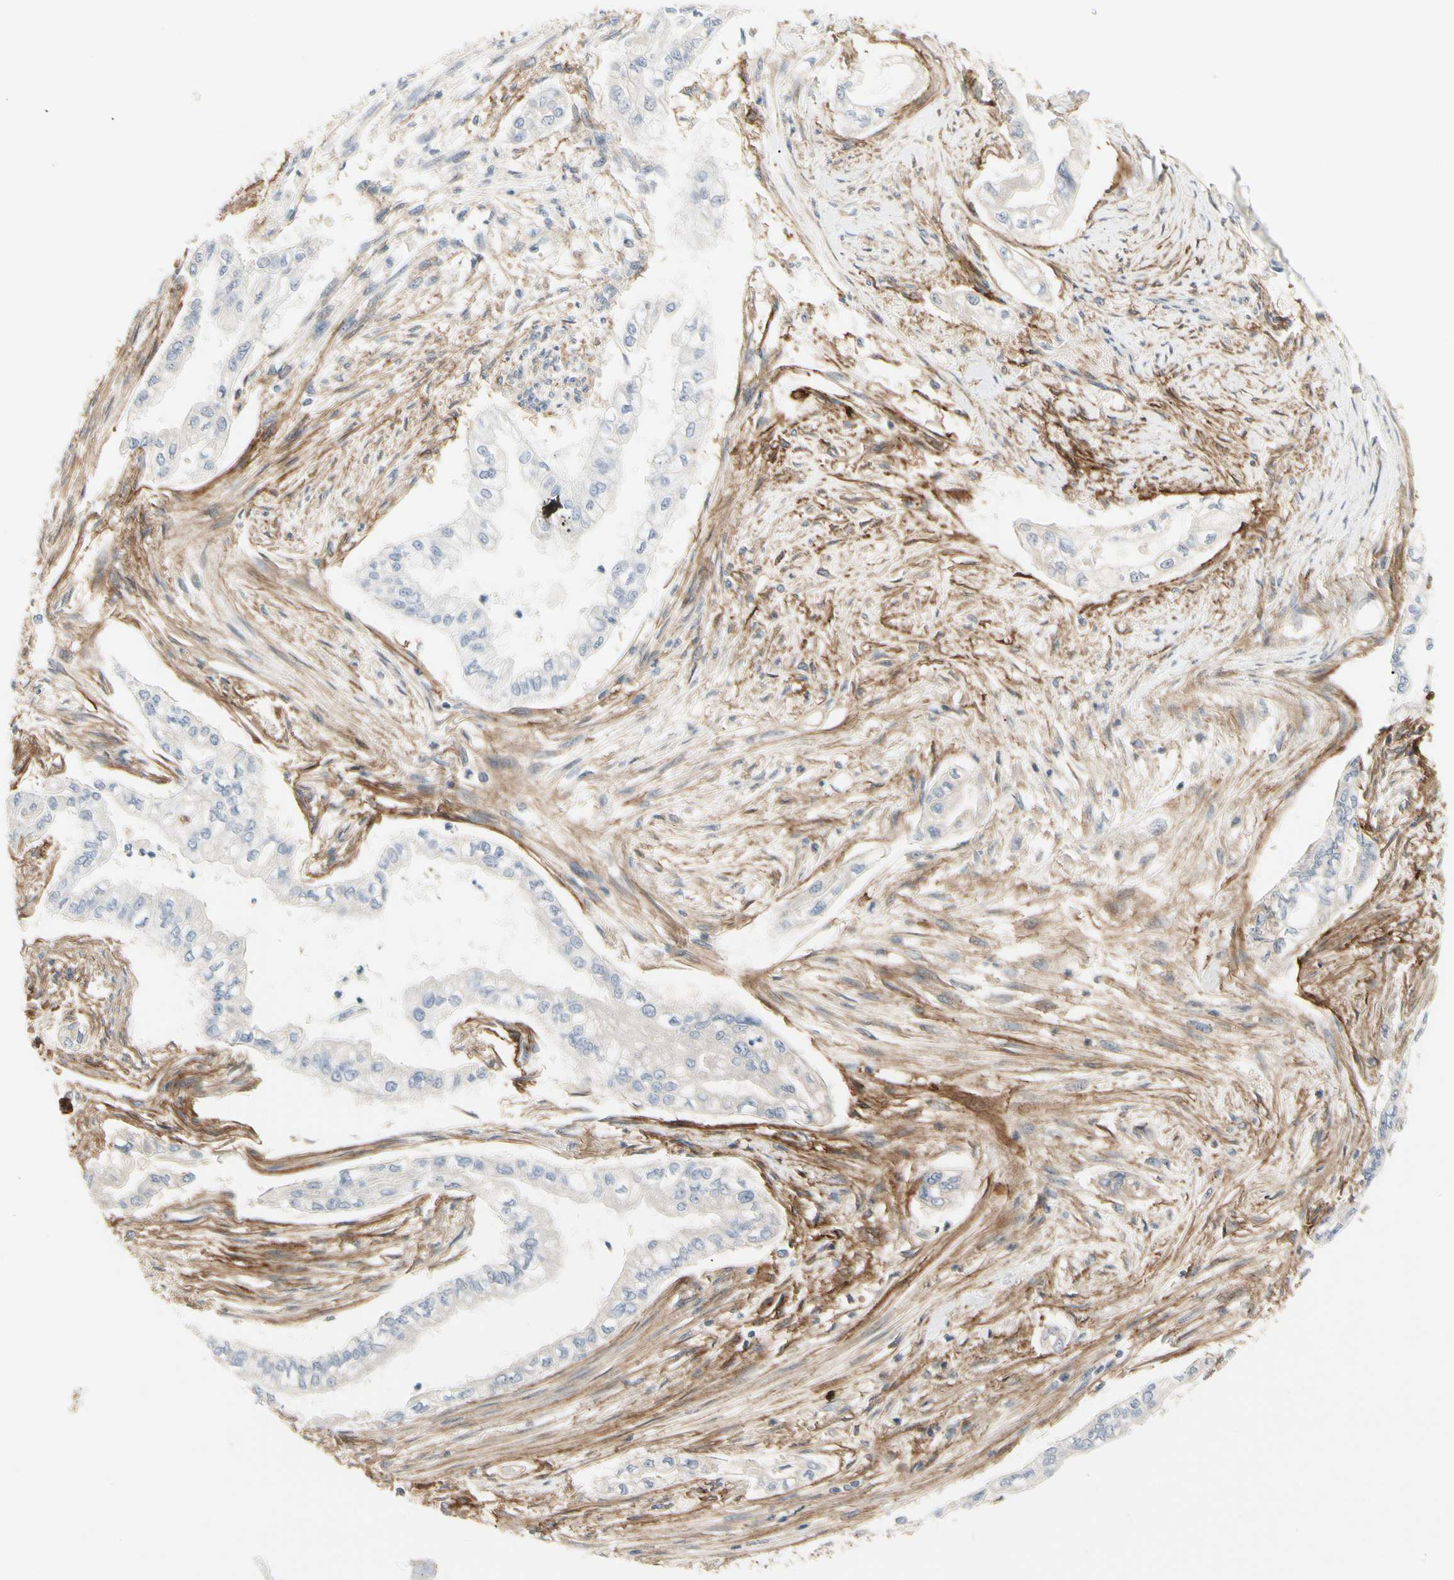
{"staining": {"intensity": "weak", "quantity": "<25%", "location": "cytoplasmic/membranous"}, "tissue": "pancreatic cancer", "cell_type": "Tumor cells", "image_type": "cancer", "snomed": [{"axis": "morphology", "description": "Normal tissue, NOS"}, {"axis": "topography", "description": "Pancreas"}], "caption": "This is an IHC photomicrograph of pancreatic cancer. There is no staining in tumor cells.", "gene": "GGT5", "patient": {"sex": "male", "age": 42}}